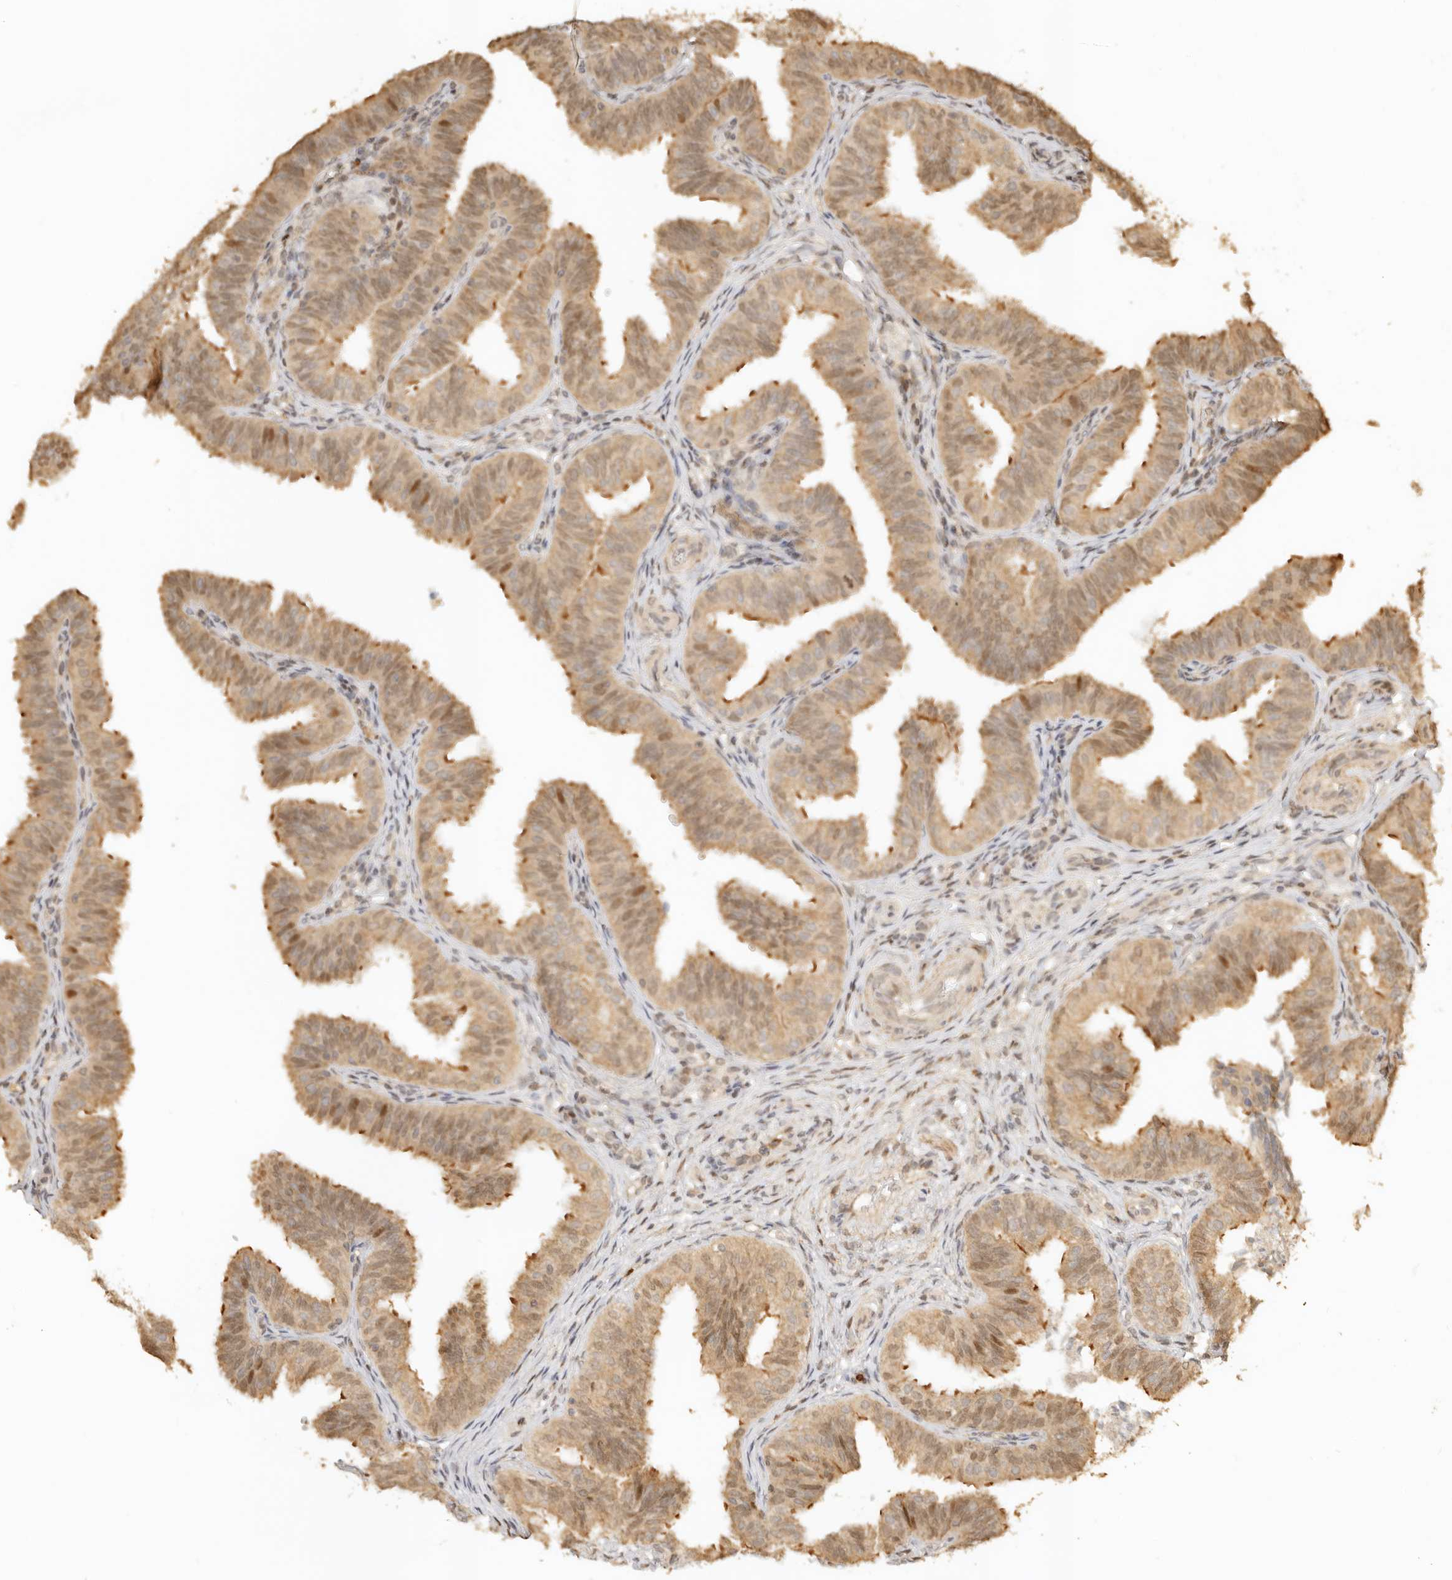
{"staining": {"intensity": "moderate", "quantity": ">75%", "location": "cytoplasmic/membranous,nuclear"}, "tissue": "fallopian tube", "cell_type": "Glandular cells", "image_type": "normal", "snomed": [{"axis": "morphology", "description": "Normal tissue, NOS"}, {"axis": "topography", "description": "Fallopian tube"}], "caption": "The photomicrograph shows staining of normal fallopian tube, revealing moderate cytoplasmic/membranous,nuclear protein positivity (brown color) within glandular cells.", "gene": "KIF2B", "patient": {"sex": "female", "age": 35}}